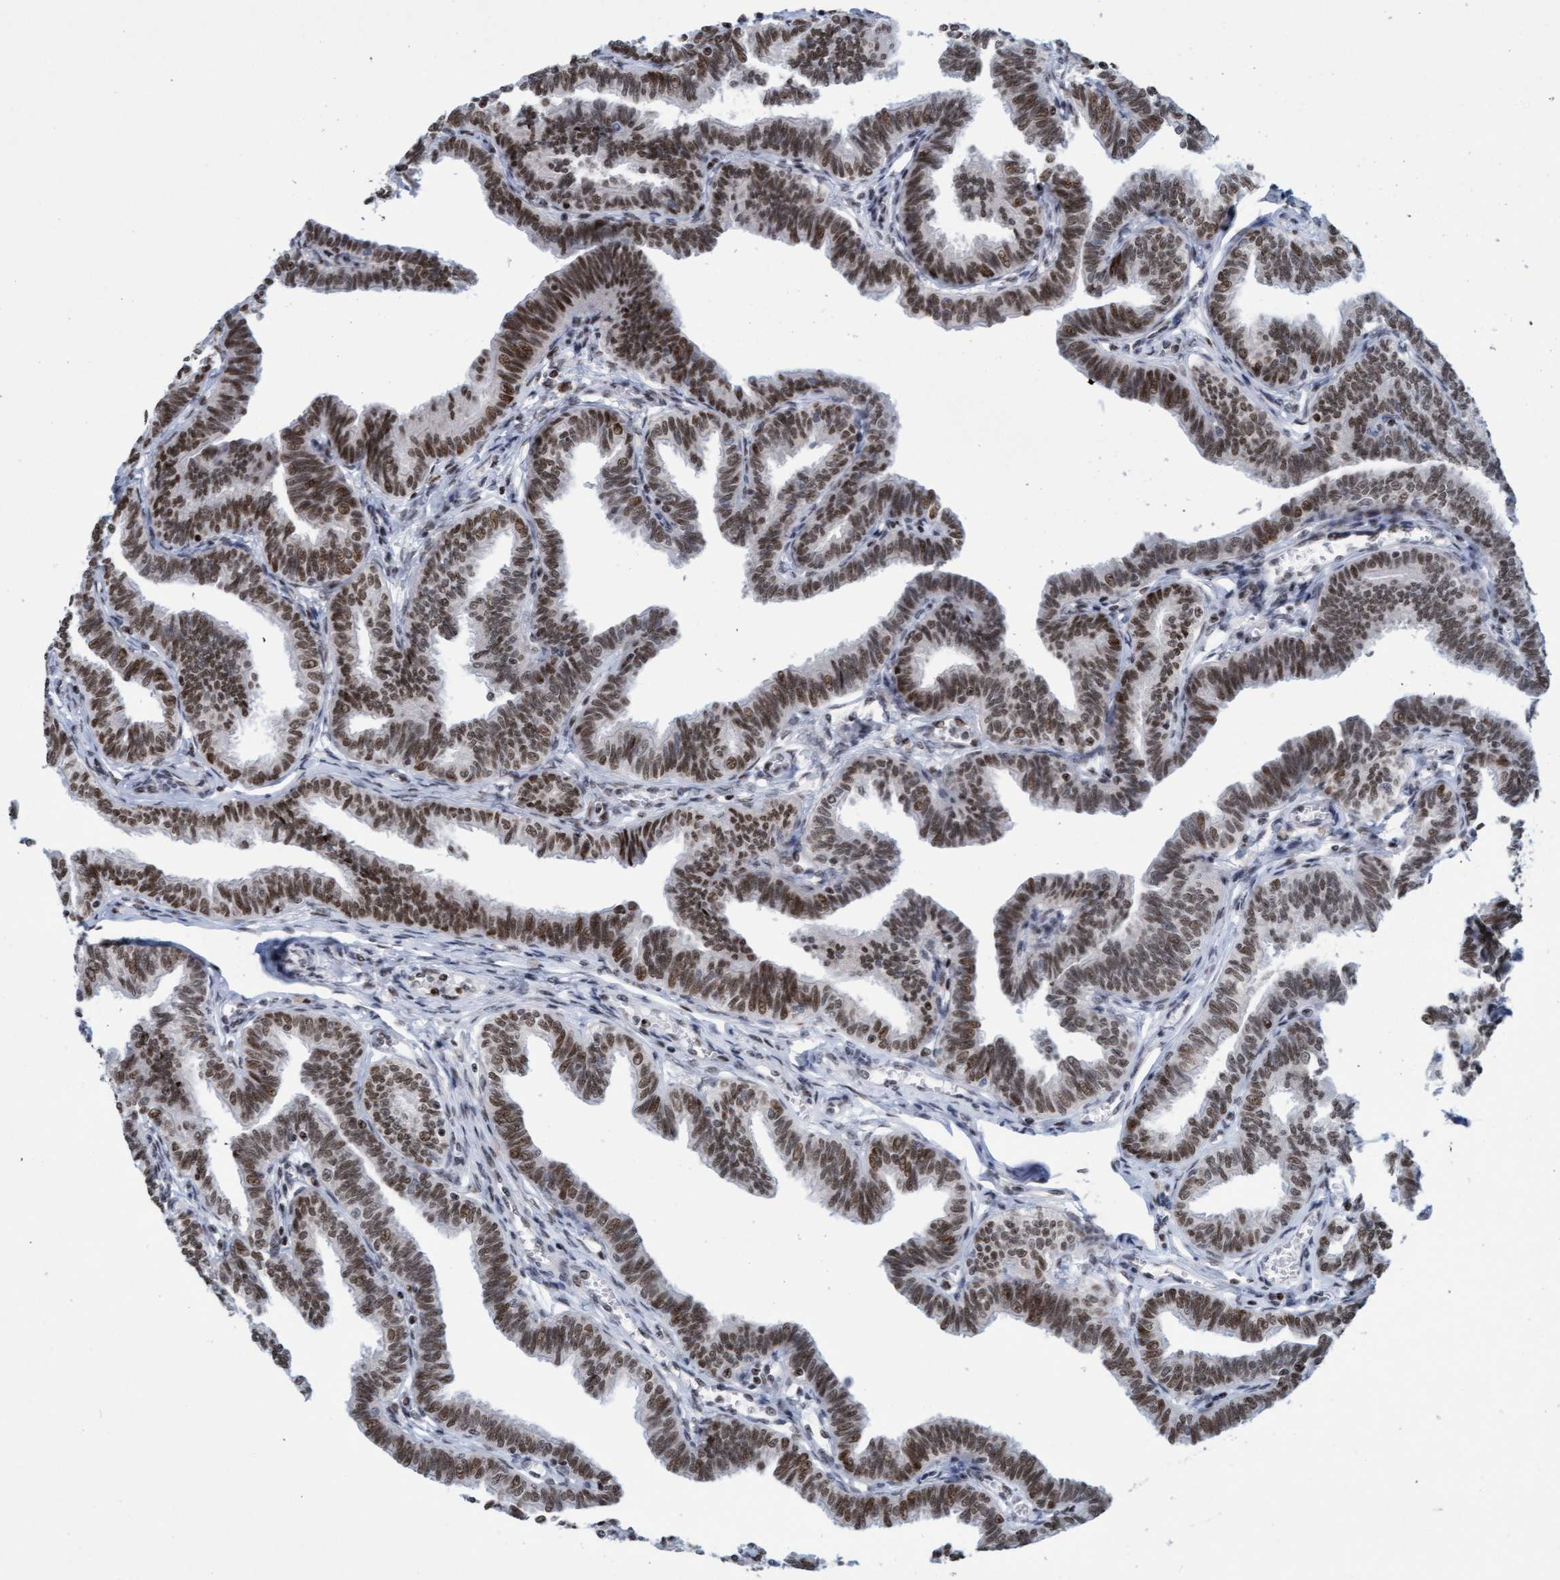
{"staining": {"intensity": "strong", "quantity": ">75%", "location": "nuclear"}, "tissue": "fallopian tube", "cell_type": "Glandular cells", "image_type": "normal", "snomed": [{"axis": "morphology", "description": "Normal tissue, NOS"}, {"axis": "topography", "description": "Fallopian tube"}, {"axis": "topography", "description": "Ovary"}], "caption": "Human fallopian tube stained for a protein (brown) displays strong nuclear positive positivity in about >75% of glandular cells.", "gene": "GLRX2", "patient": {"sex": "female", "age": 23}}